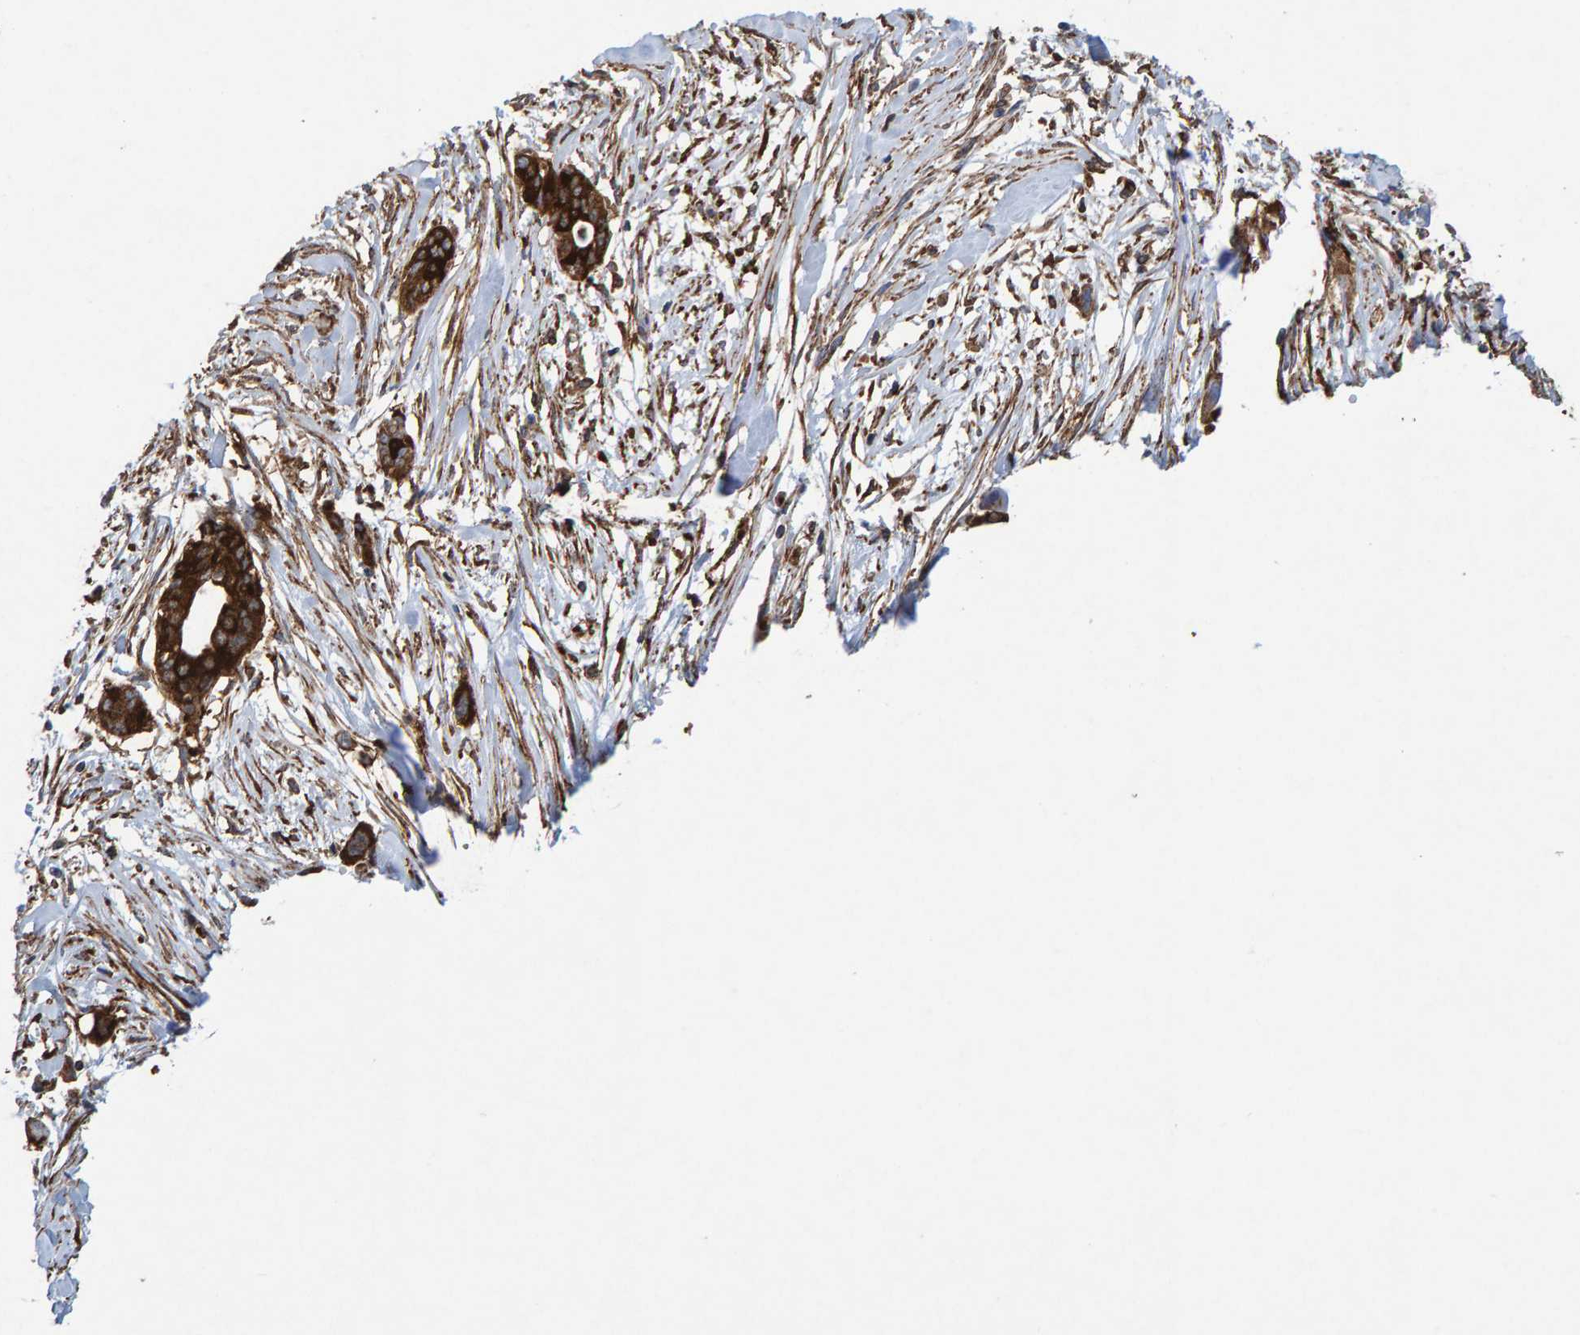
{"staining": {"intensity": "strong", "quantity": ">75%", "location": "cytoplasmic/membranous"}, "tissue": "pancreatic cancer", "cell_type": "Tumor cells", "image_type": "cancer", "snomed": [{"axis": "morphology", "description": "Adenocarcinoma, NOS"}, {"axis": "topography", "description": "Pancreas"}], "caption": "Immunohistochemical staining of adenocarcinoma (pancreatic) displays high levels of strong cytoplasmic/membranous protein staining in approximately >75% of tumor cells.", "gene": "MVP", "patient": {"sex": "female", "age": 60}}